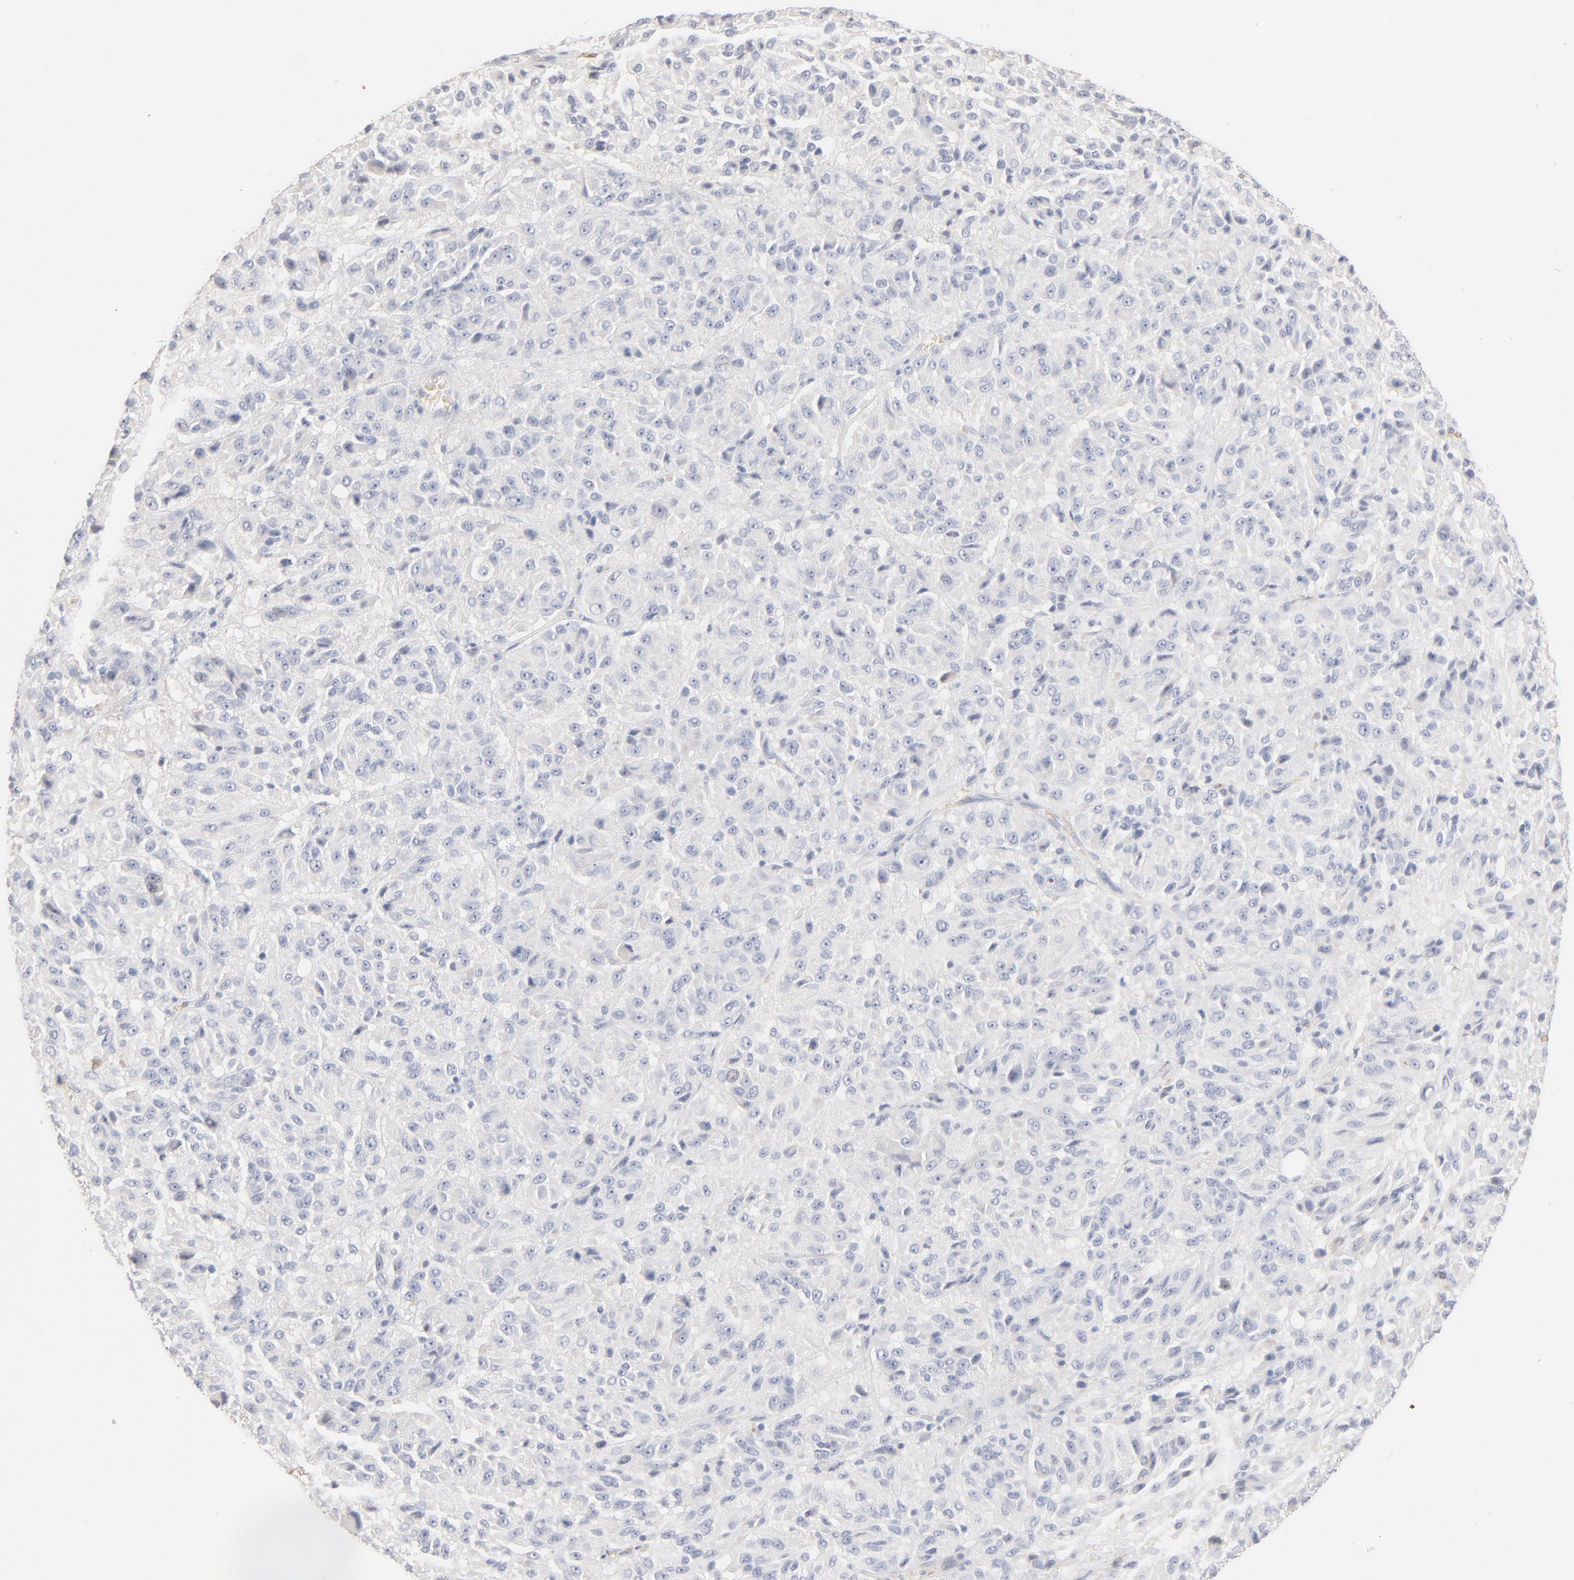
{"staining": {"intensity": "negative", "quantity": "none", "location": "none"}, "tissue": "melanoma", "cell_type": "Tumor cells", "image_type": "cancer", "snomed": [{"axis": "morphology", "description": "Malignant melanoma, Metastatic site"}, {"axis": "topography", "description": "Lung"}], "caption": "Malignant melanoma (metastatic site) was stained to show a protein in brown. There is no significant positivity in tumor cells.", "gene": "SPTB", "patient": {"sex": "male", "age": 64}}